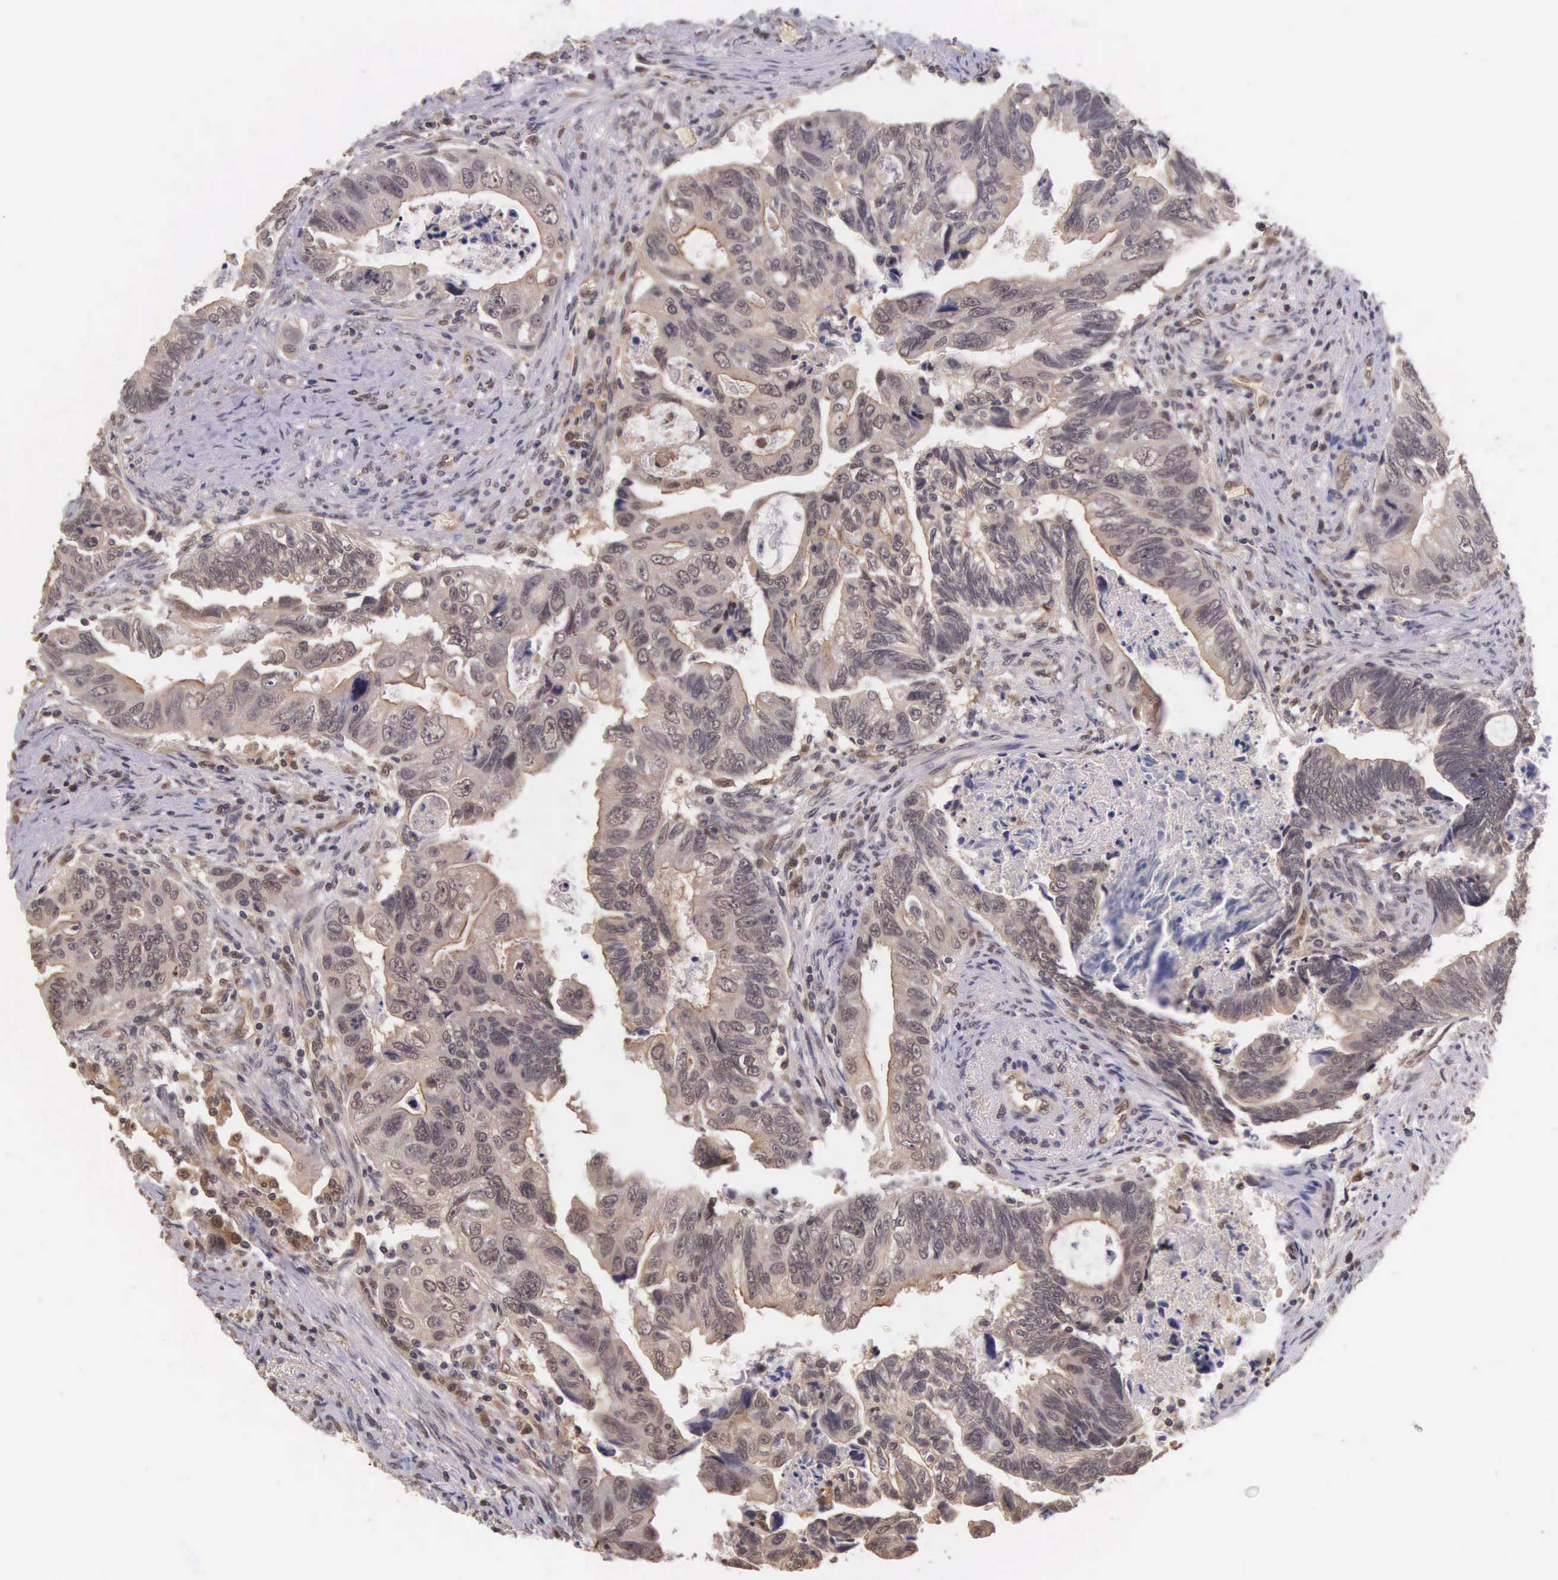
{"staining": {"intensity": "moderate", "quantity": ">75%", "location": "cytoplasmic/membranous"}, "tissue": "colorectal cancer", "cell_type": "Tumor cells", "image_type": "cancer", "snomed": [{"axis": "morphology", "description": "Adenocarcinoma, NOS"}, {"axis": "topography", "description": "Rectum"}], "caption": "Brown immunohistochemical staining in human colorectal cancer (adenocarcinoma) shows moderate cytoplasmic/membranous positivity in about >75% of tumor cells.", "gene": "VASH1", "patient": {"sex": "female", "age": 57}}